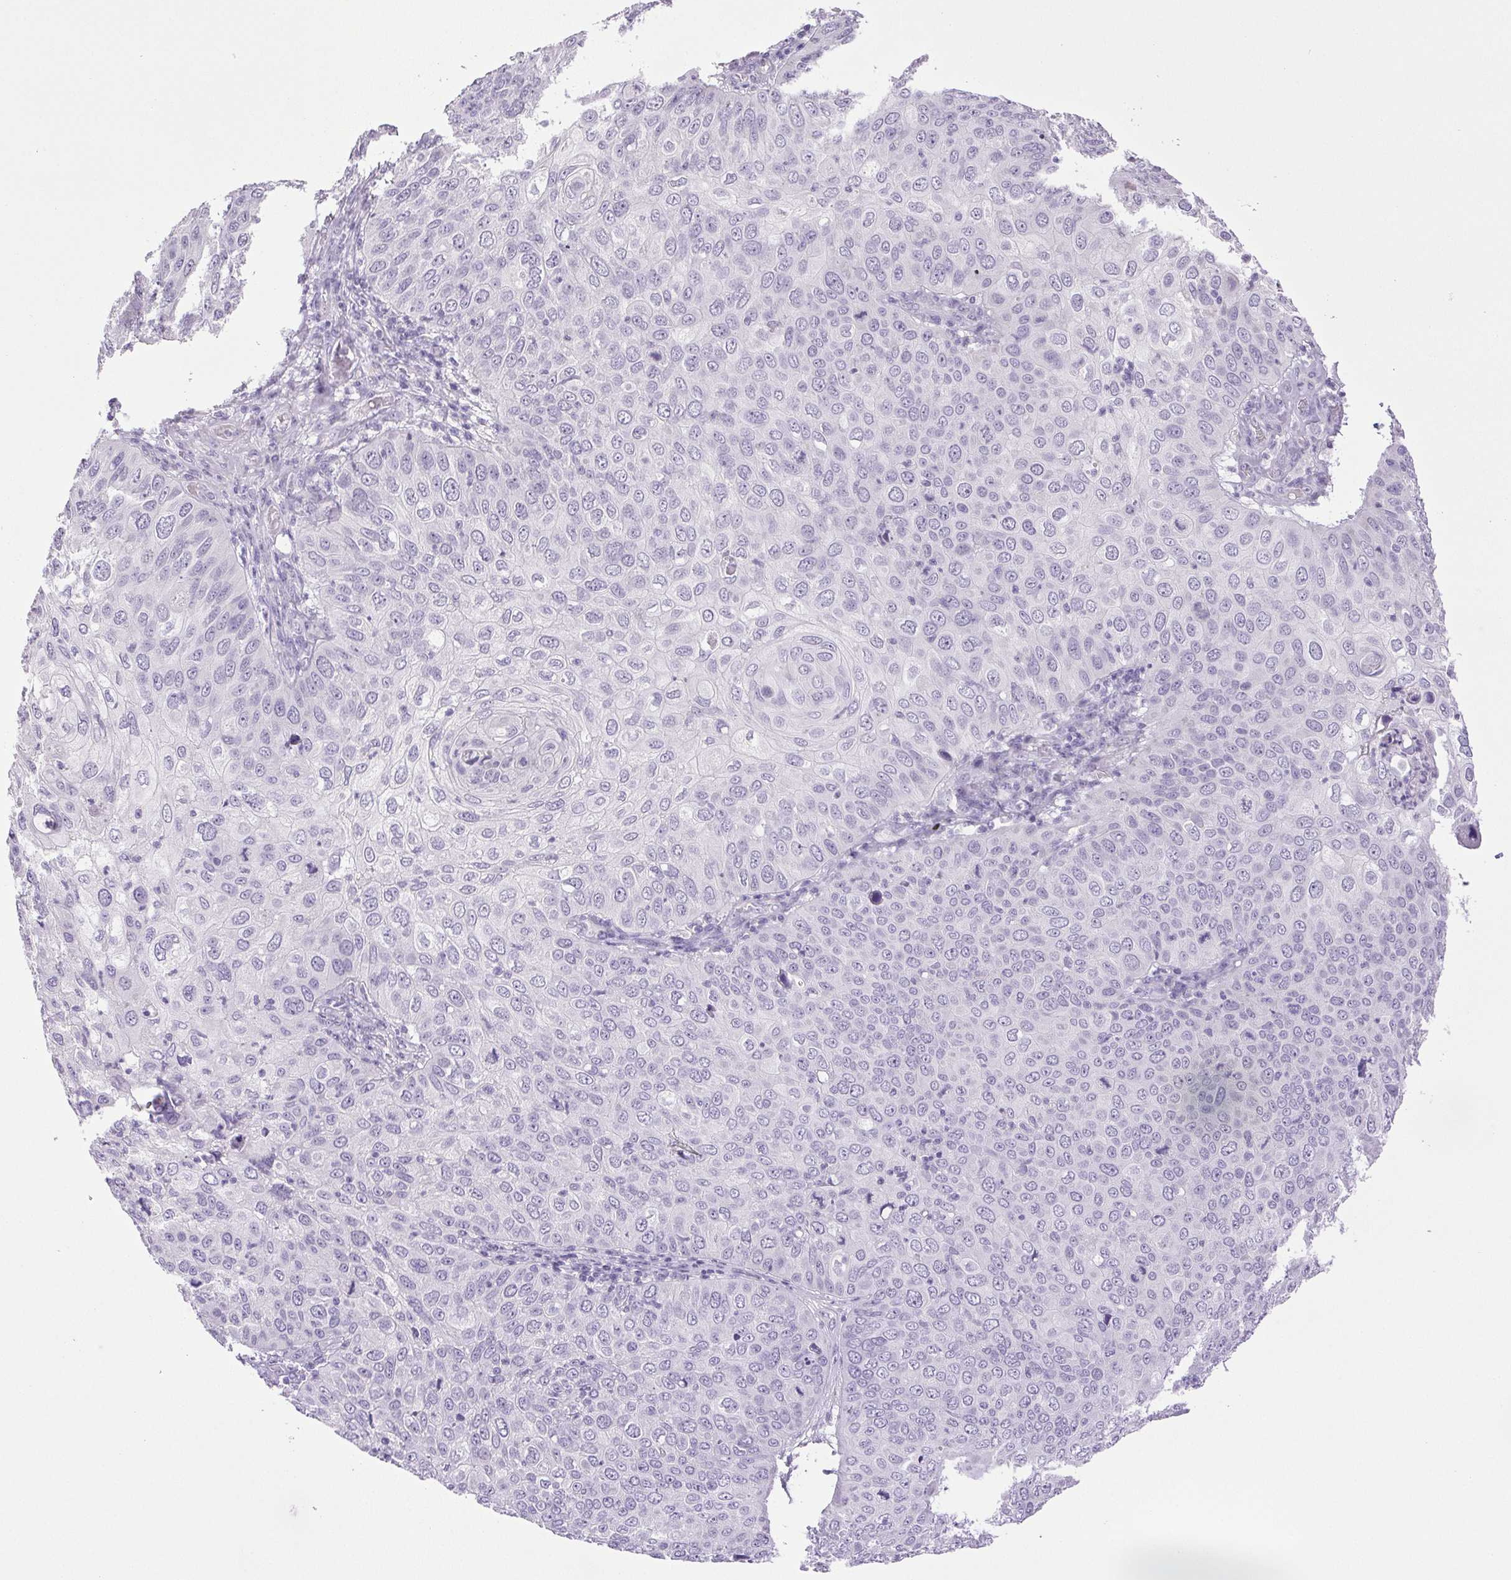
{"staining": {"intensity": "negative", "quantity": "none", "location": "none"}, "tissue": "skin cancer", "cell_type": "Tumor cells", "image_type": "cancer", "snomed": [{"axis": "morphology", "description": "Squamous cell carcinoma, NOS"}, {"axis": "topography", "description": "Skin"}], "caption": "Skin squamous cell carcinoma was stained to show a protein in brown. There is no significant staining in tumor cells. (Immunohistochemistry, brightfield microscopy, high magnification).", "gene": "PAPPA2", "patient": {"sex": "male", "age": 87}}